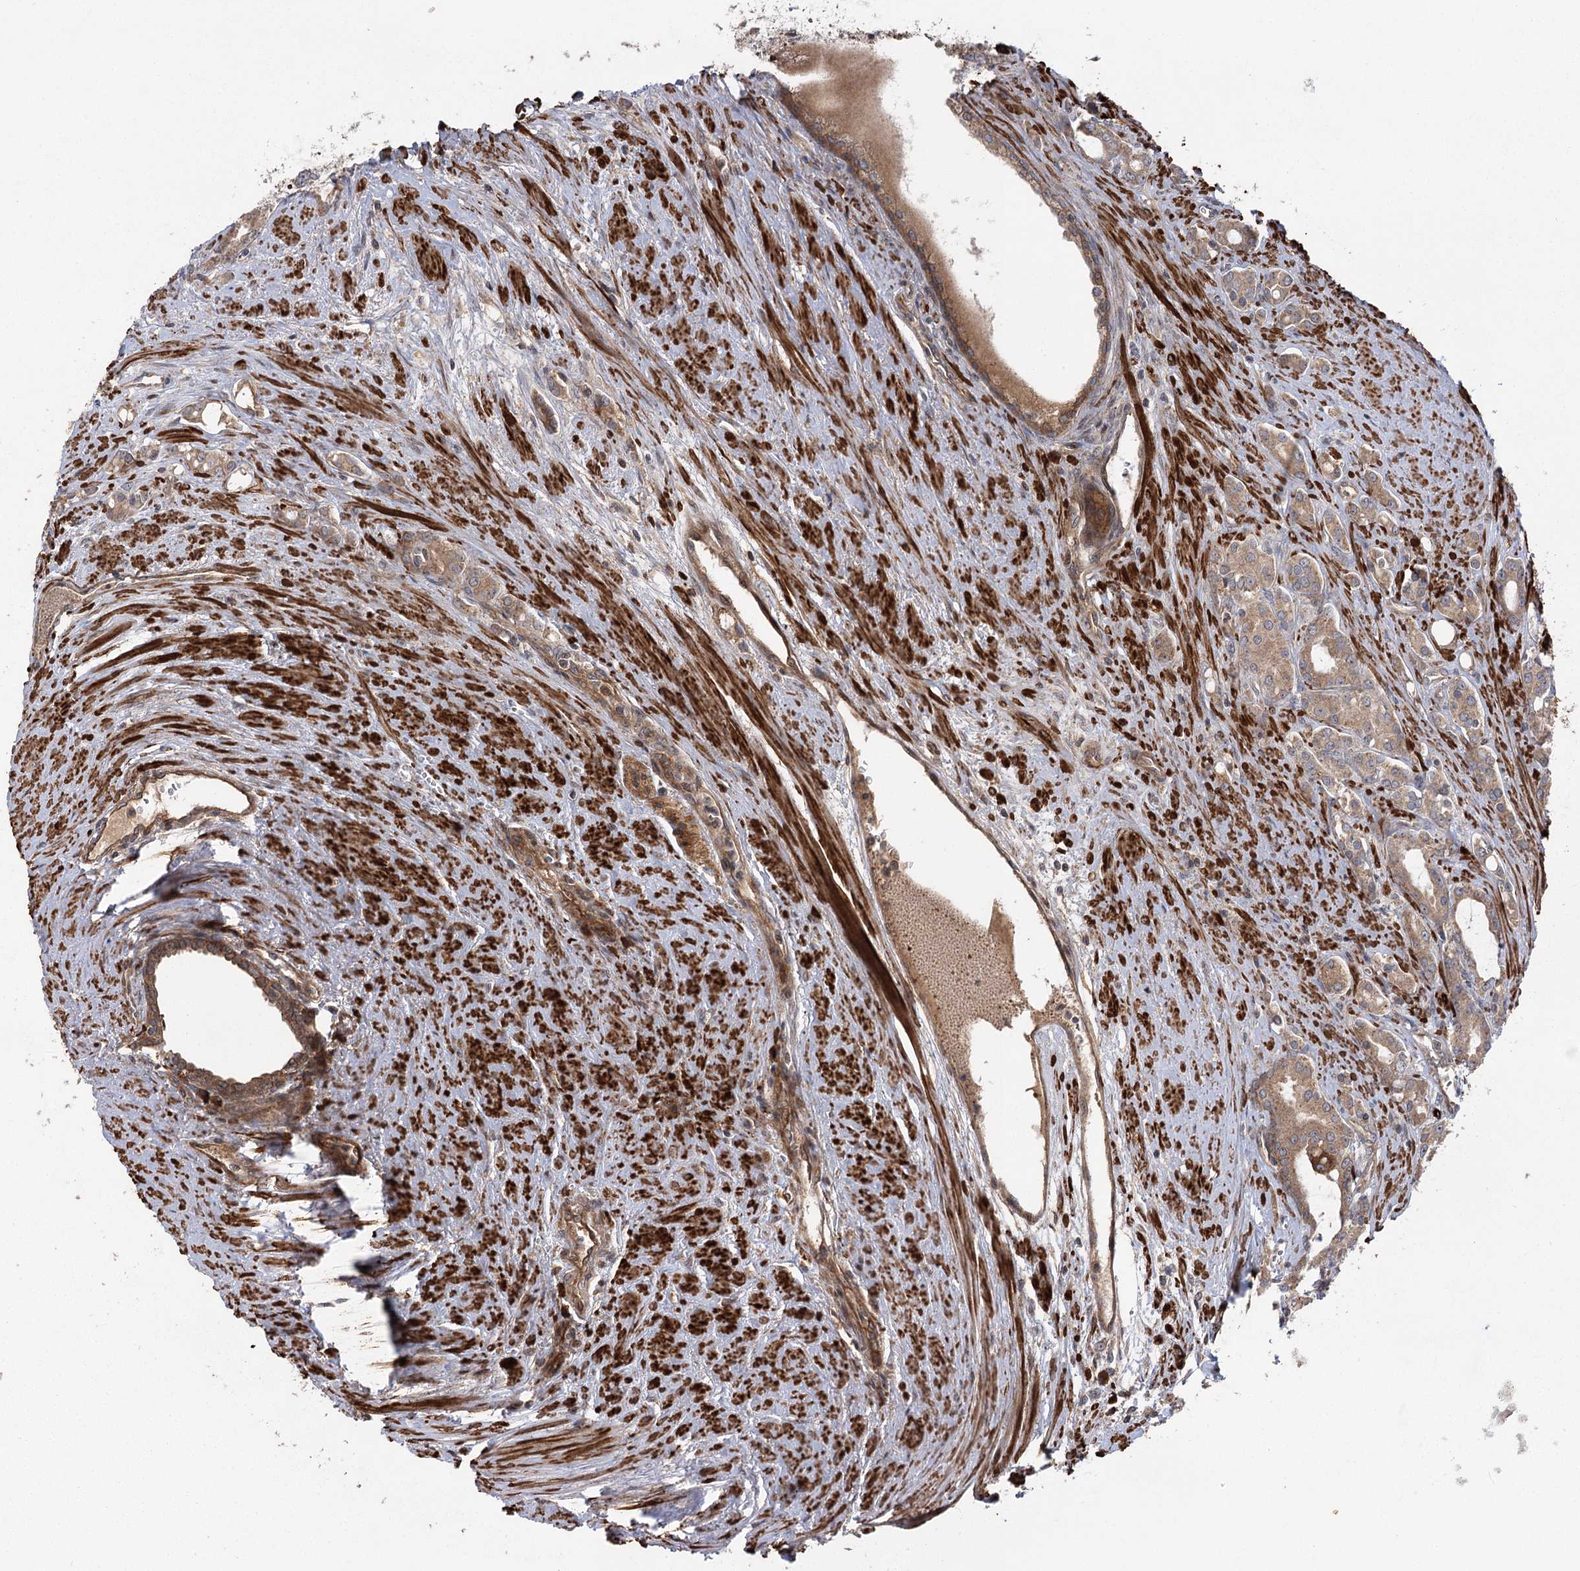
{"staining": {"intensity": "moderate", "quantity": ">75%", "location": "cytoplasmic/membranous"}, "tissue": "prostate cancer", "cell_type": "Tumor cells", "image_type": "cancer", "snomed": [{"axis": "morphology", "description": "Adenocarcinoma, High grade"}, {"axis": "topography", "description": "Prostate"}], "caption": "Protein expression analysis of high-grade adenocarcinoma (prostate) reveals moderate cytoplasmic/membranous positivity in about >75% of tumor cells.", "gene": "KCNN2", "patient": {"sex": "male", "age": 72}}